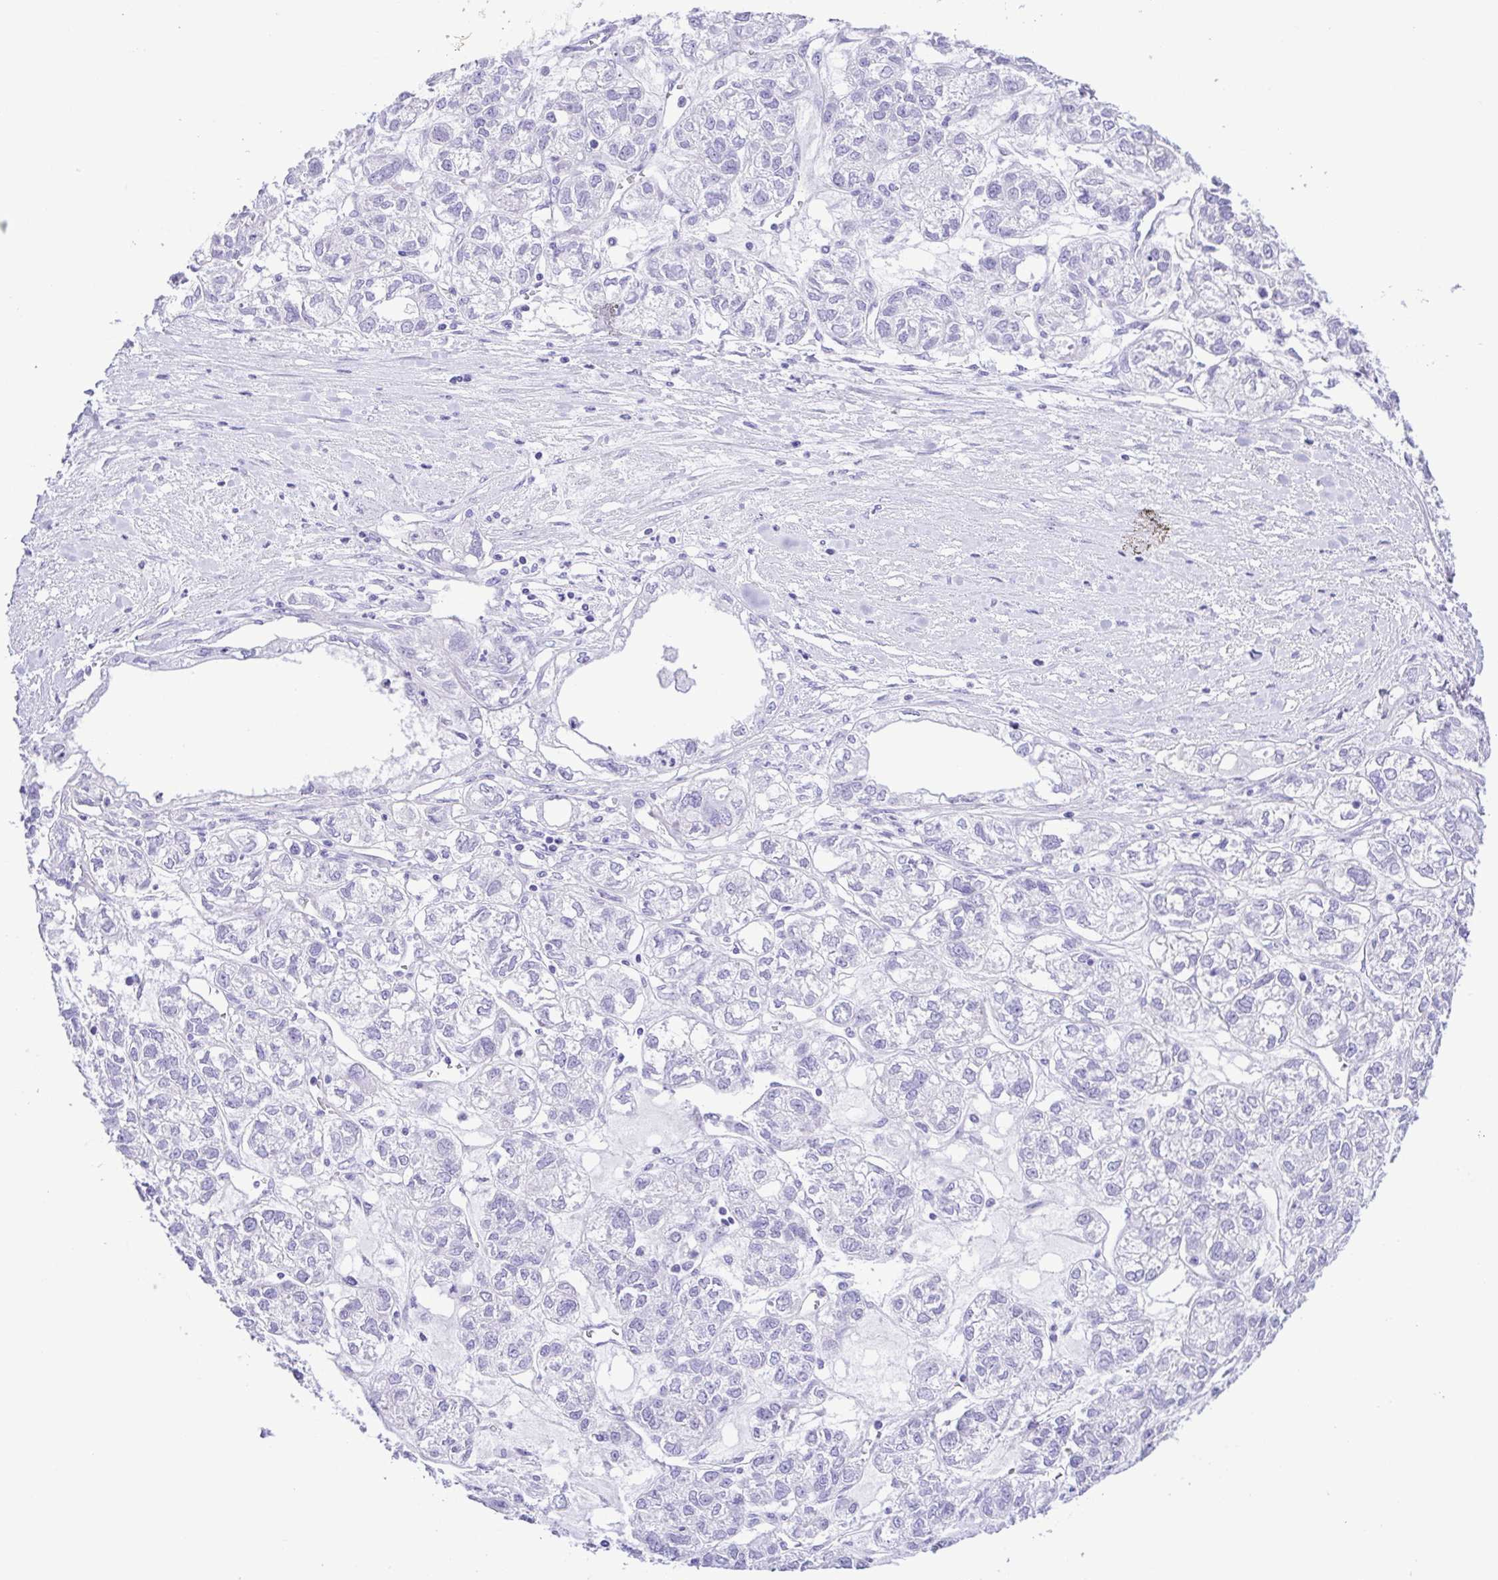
{"staining": {"intensity": "negative", "quantity": "none", "location": "none"}, "tissue": "ovarian cancer", "cell_type": "Tumor cells", "image_type": "cancer", "snomed": [{"axis": "morphology", "description": "Carcinoma, endometroid"}, {"axis": "topography", "description": "Ovary"}], "caption": "An immunohistochemistry (IHC) histopathology image of ovarian endometroid carcinoma is shown. There is no staining in tumor cells of ovarian endometroid carcinoma.", "gene": "OVGP1", "patient": {"sex": "female", "age": 64}}